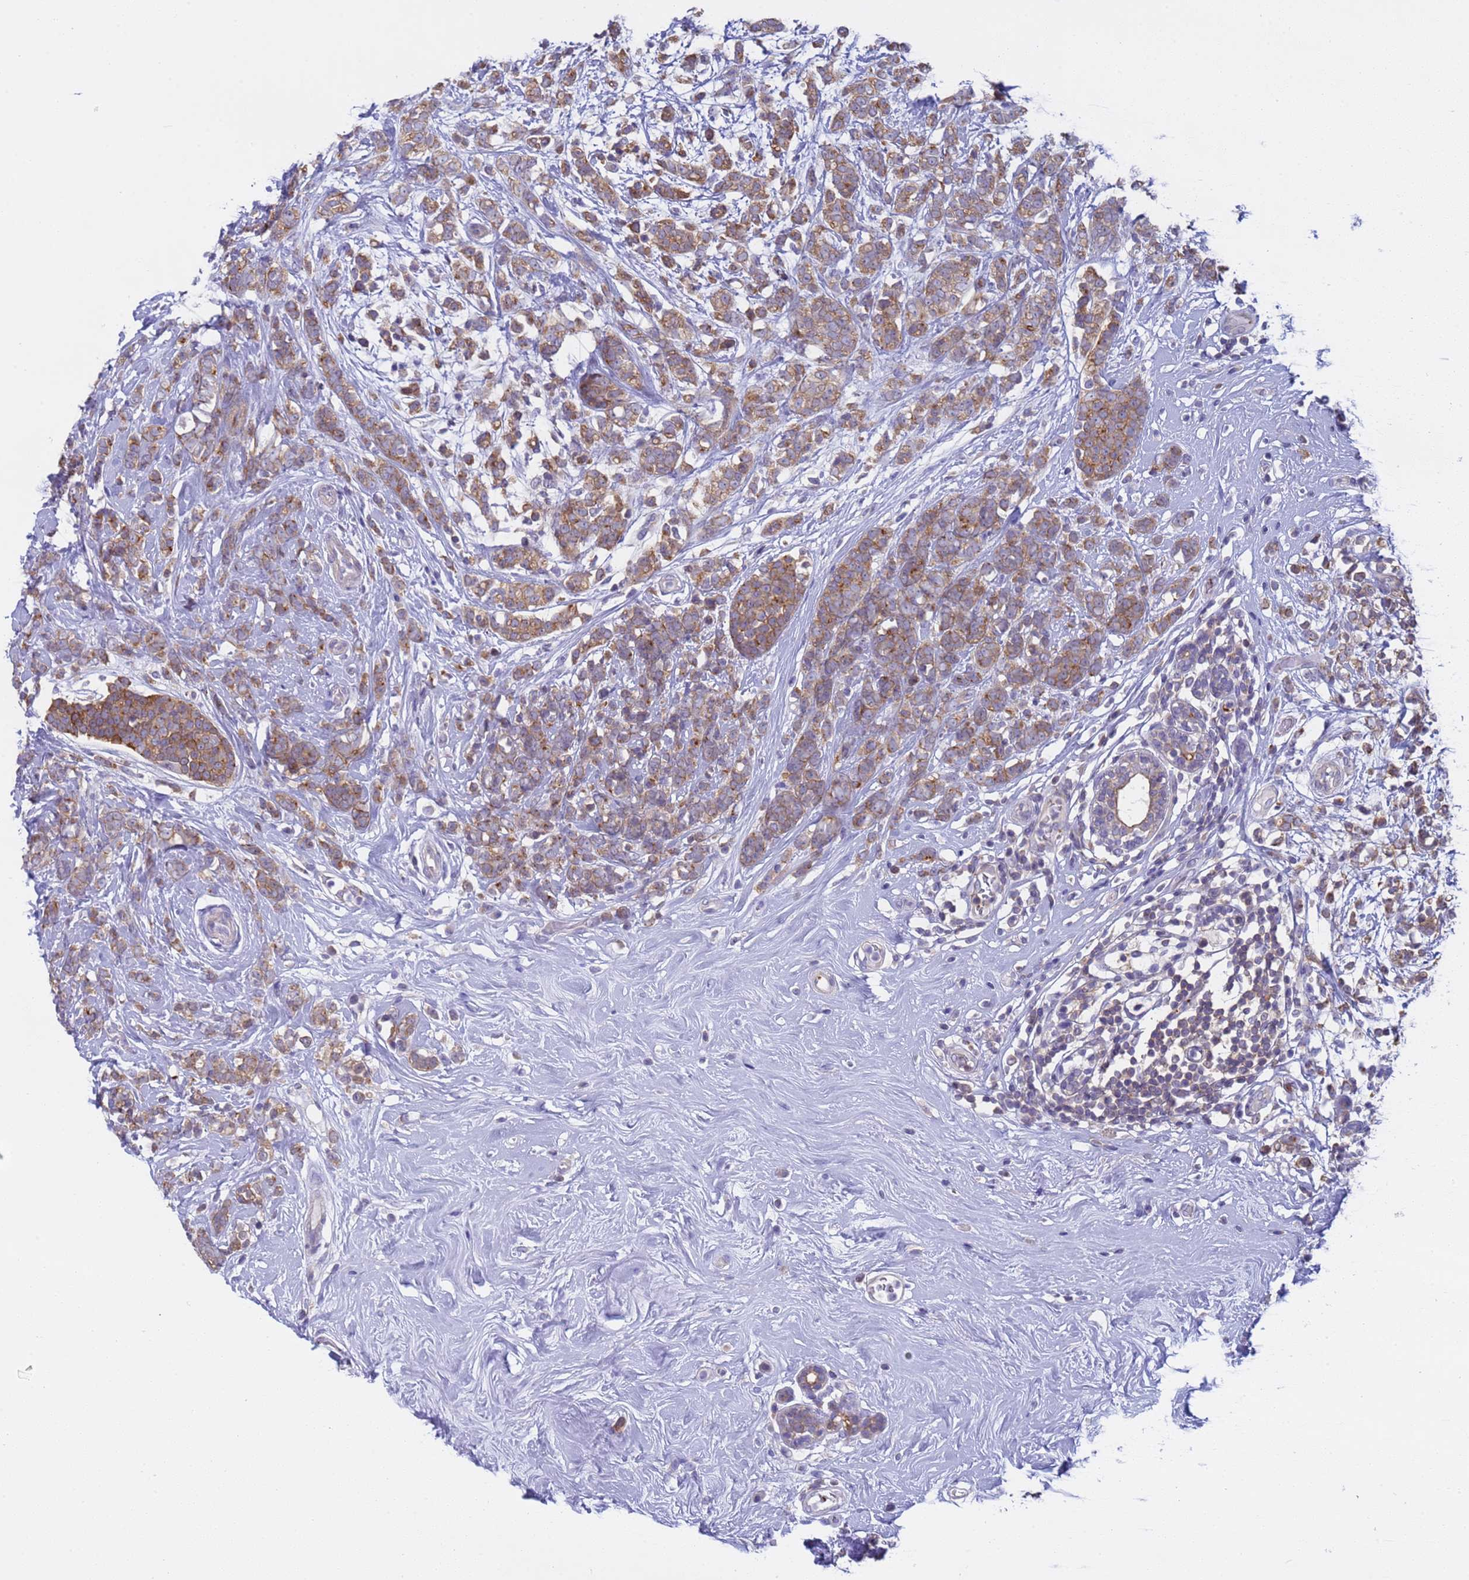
{"staining": {"intensity": "weak", "quantity": ">75%", "location": "cytoplasmic/membranous"}, "tissue": "breast cancer", "cell_type": "Tumor cells", "image_type": "cancer", "snomed": [{"axis": "morphology", "description": "Lobular carcinoma"}, {"axis": "topography", "description": "Breast"}], "caption": "A micrograph showing weak cytoplasmic/membranous expression in approximately >75% of tumor cells in lobular carcinoma (breast), as visualized by brown immunohistochemical staining.", "gene": "CAPN7", "patient": {"sex": "female", "age": 58}}